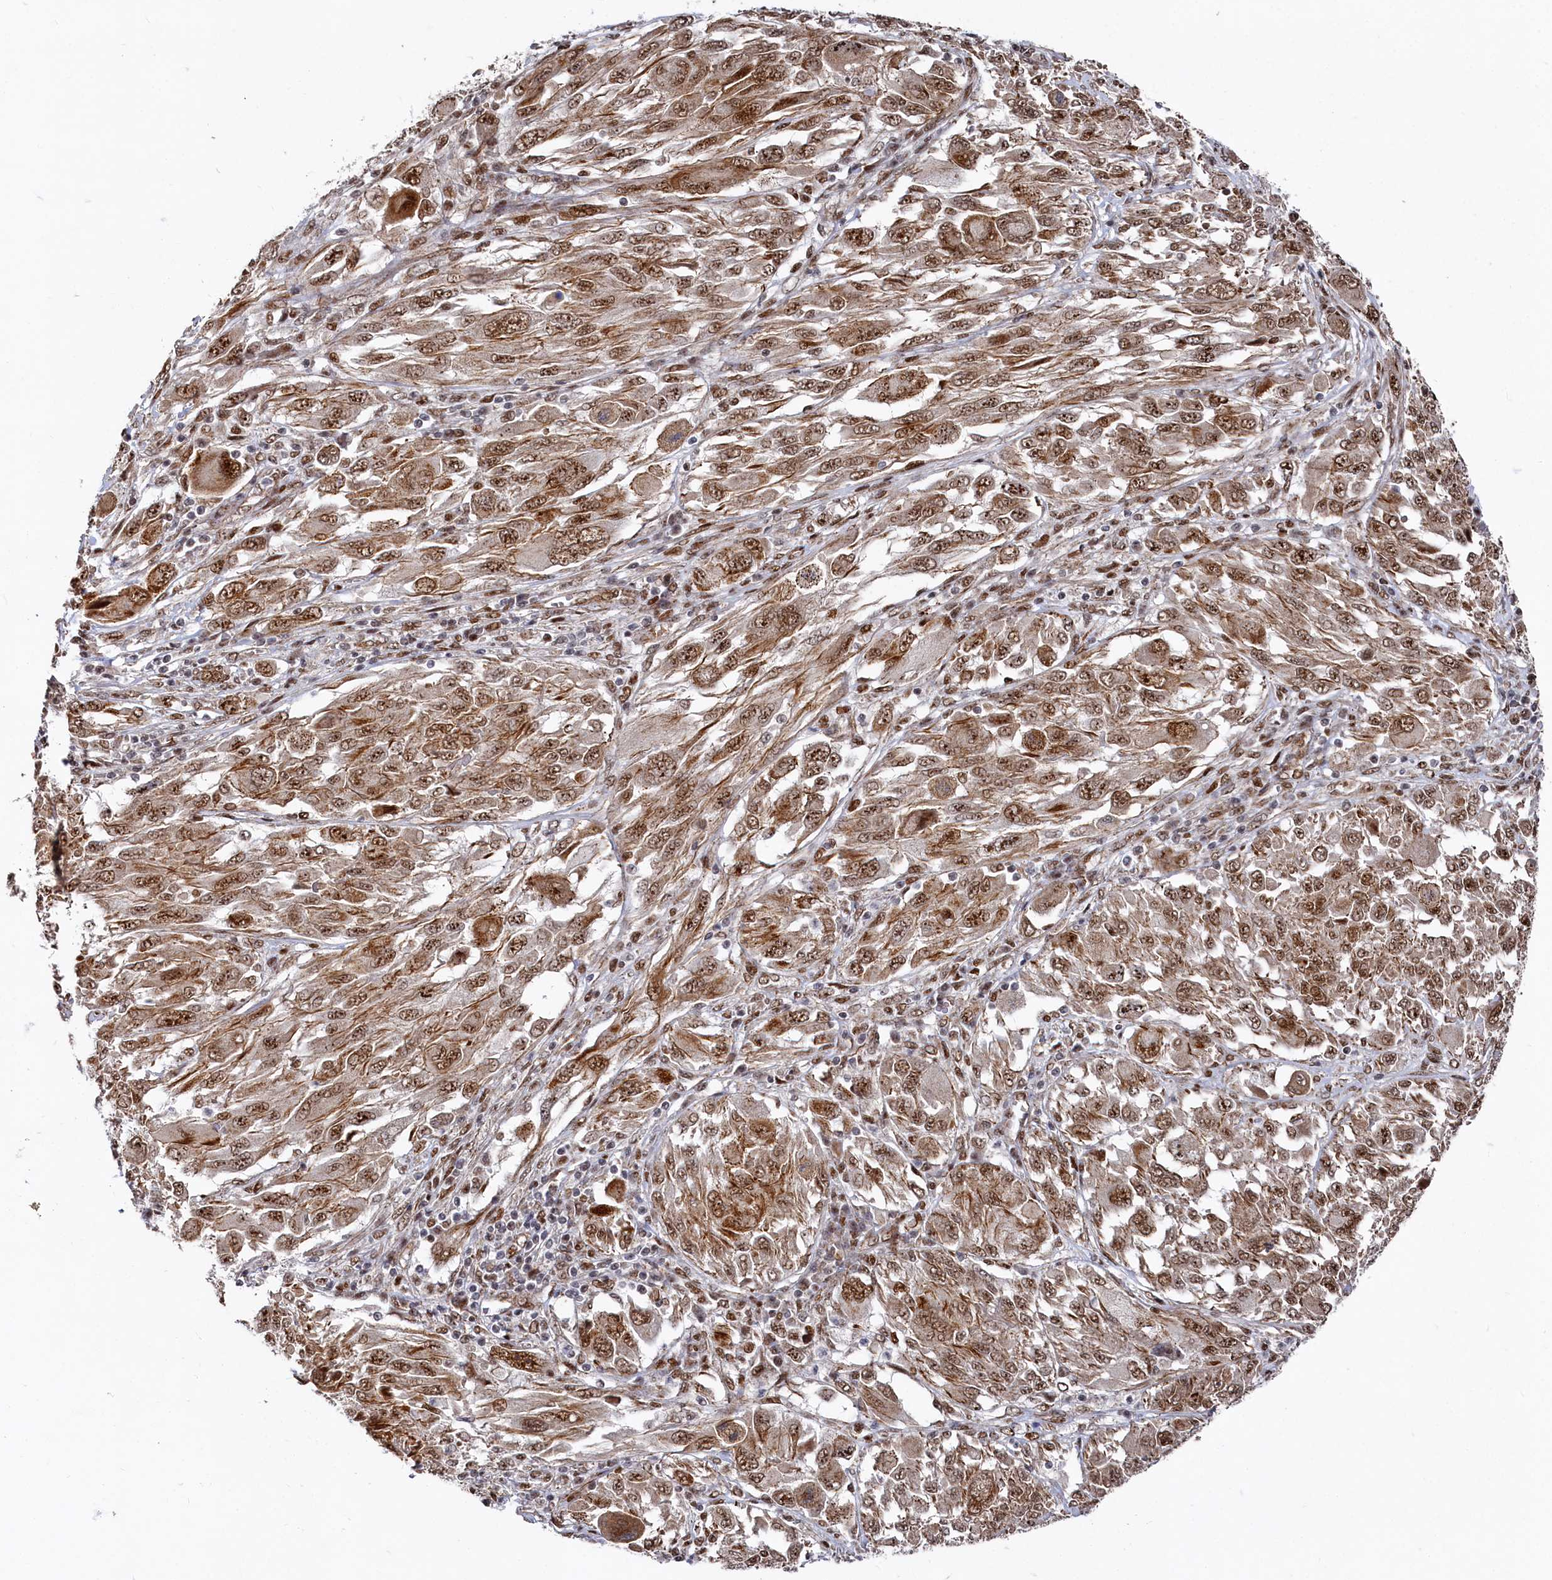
{"staining": {"intensity": "moderate", "quantity": ">75%", "location": "nuclear"}, "tissue": "melanoma", "cell_type": "Tumor cells", "image_type": "cancer", "snomed": [{"axis": "morphology", "description": "Malignant melanoma, NOS"}, {"axis": "topography", "description": "Skin"}], "caption": "Immunohistochemical staining of melanoma reveals medium levels of moderate nuclear staining in about >75% of tumor cells.", "gene": "BUB3", "patient": {"sex": "female", "age": 91}}